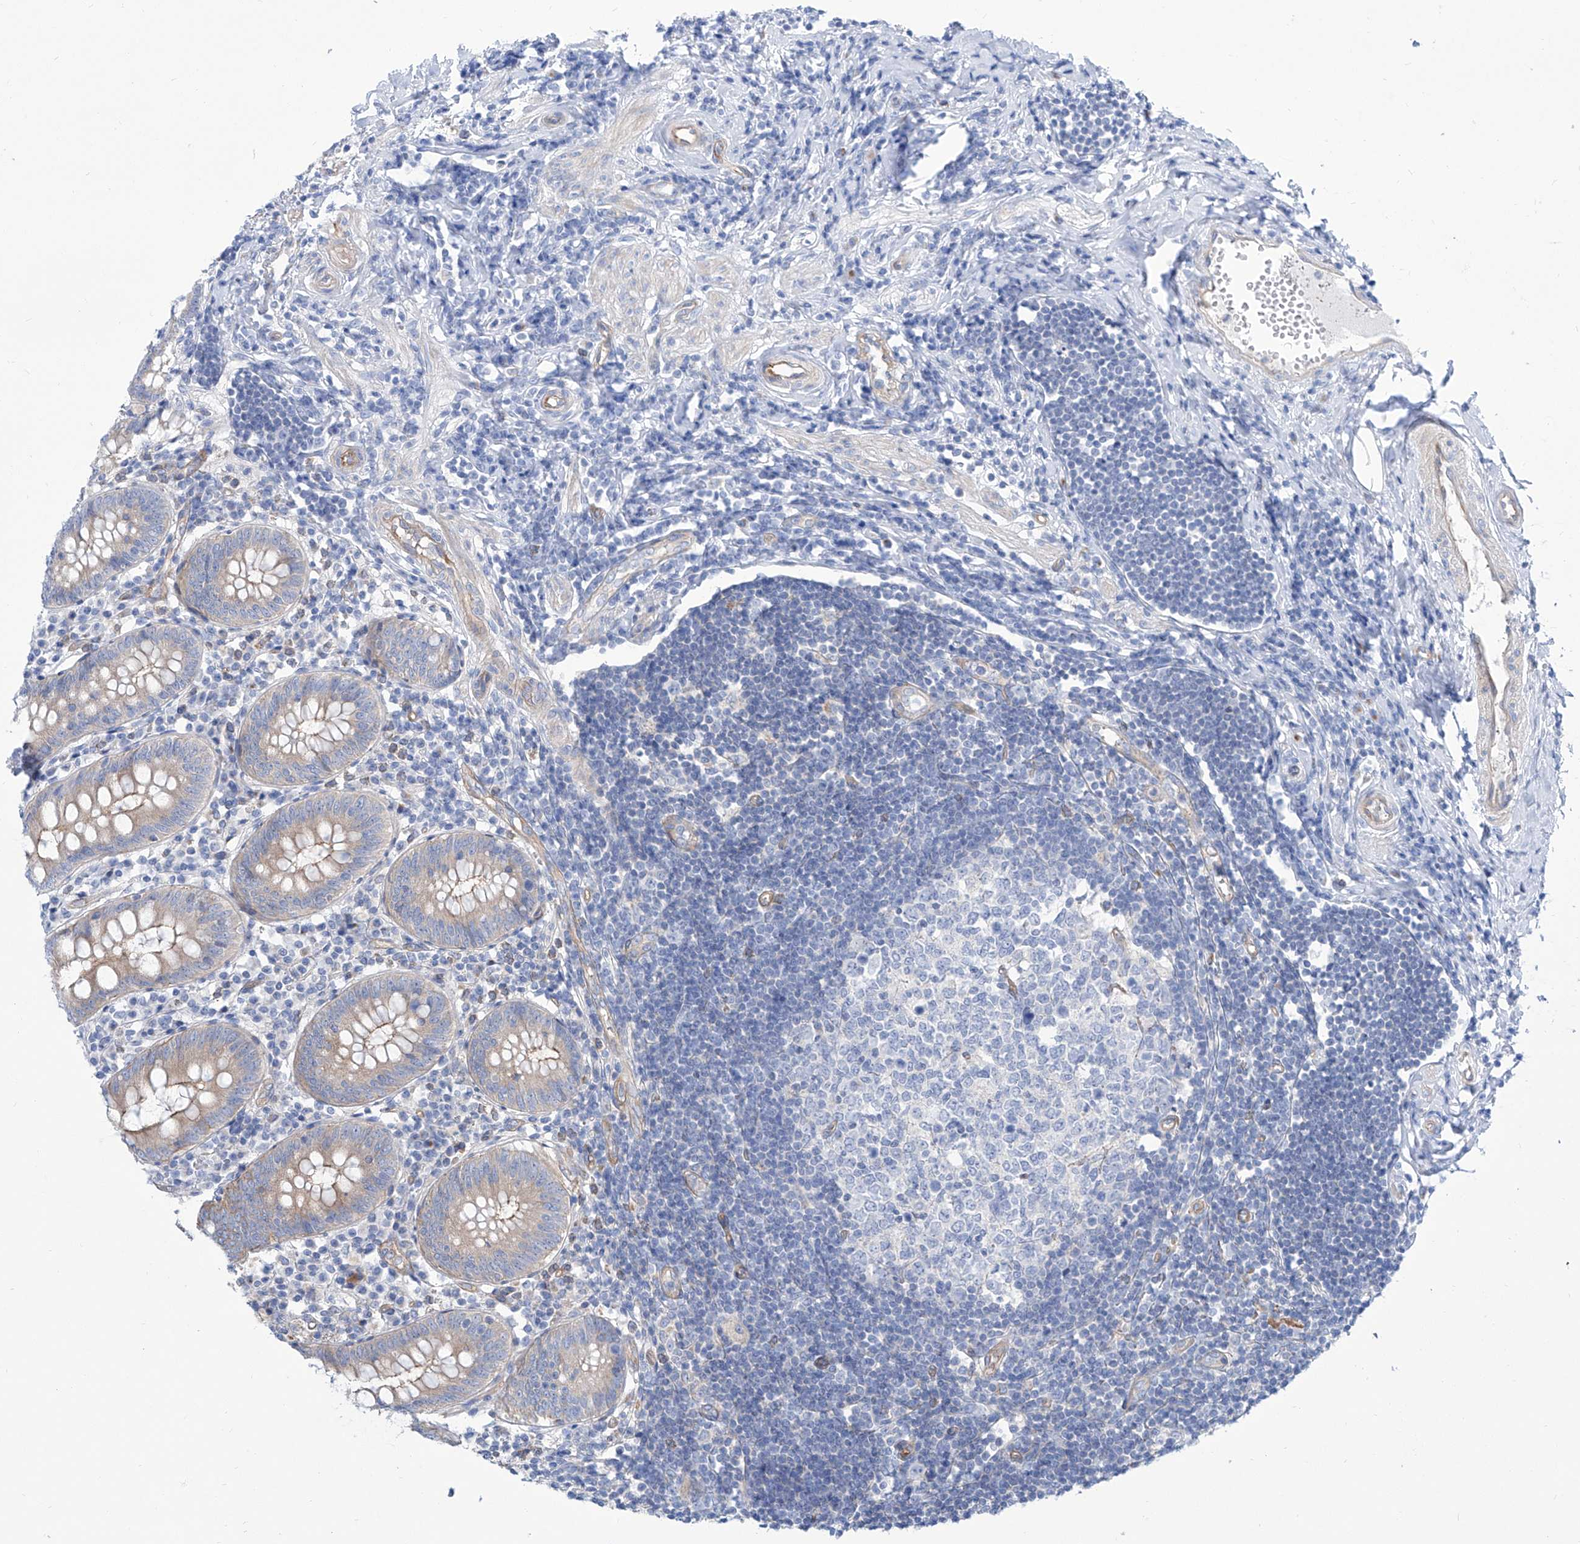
{"staining": {"intensity": "moderate", "quantity": "25%-75%", "location": "cytoplasmic/membranous"}, "tissue": "appendix", "cell_type": "Glandular cells", "image_type": "normal", "snomed": [{"axis": "morphology", "description": "Normal tissue, NOS"}, {"axis": "topography", "description": "Appendix"}], "caption": "Brown immunohistochemical staining in normal appendix reveals moderate cytoplasmic/membranous expression in approximately 25%-75% of glandular cells. The protein is stained brown, and the nuclei are stained in blue (DAB IHC with brightfield microscopy, high magnification).", "gene": "TMEM209", "patient": {"sex": "female", "age": 54}}